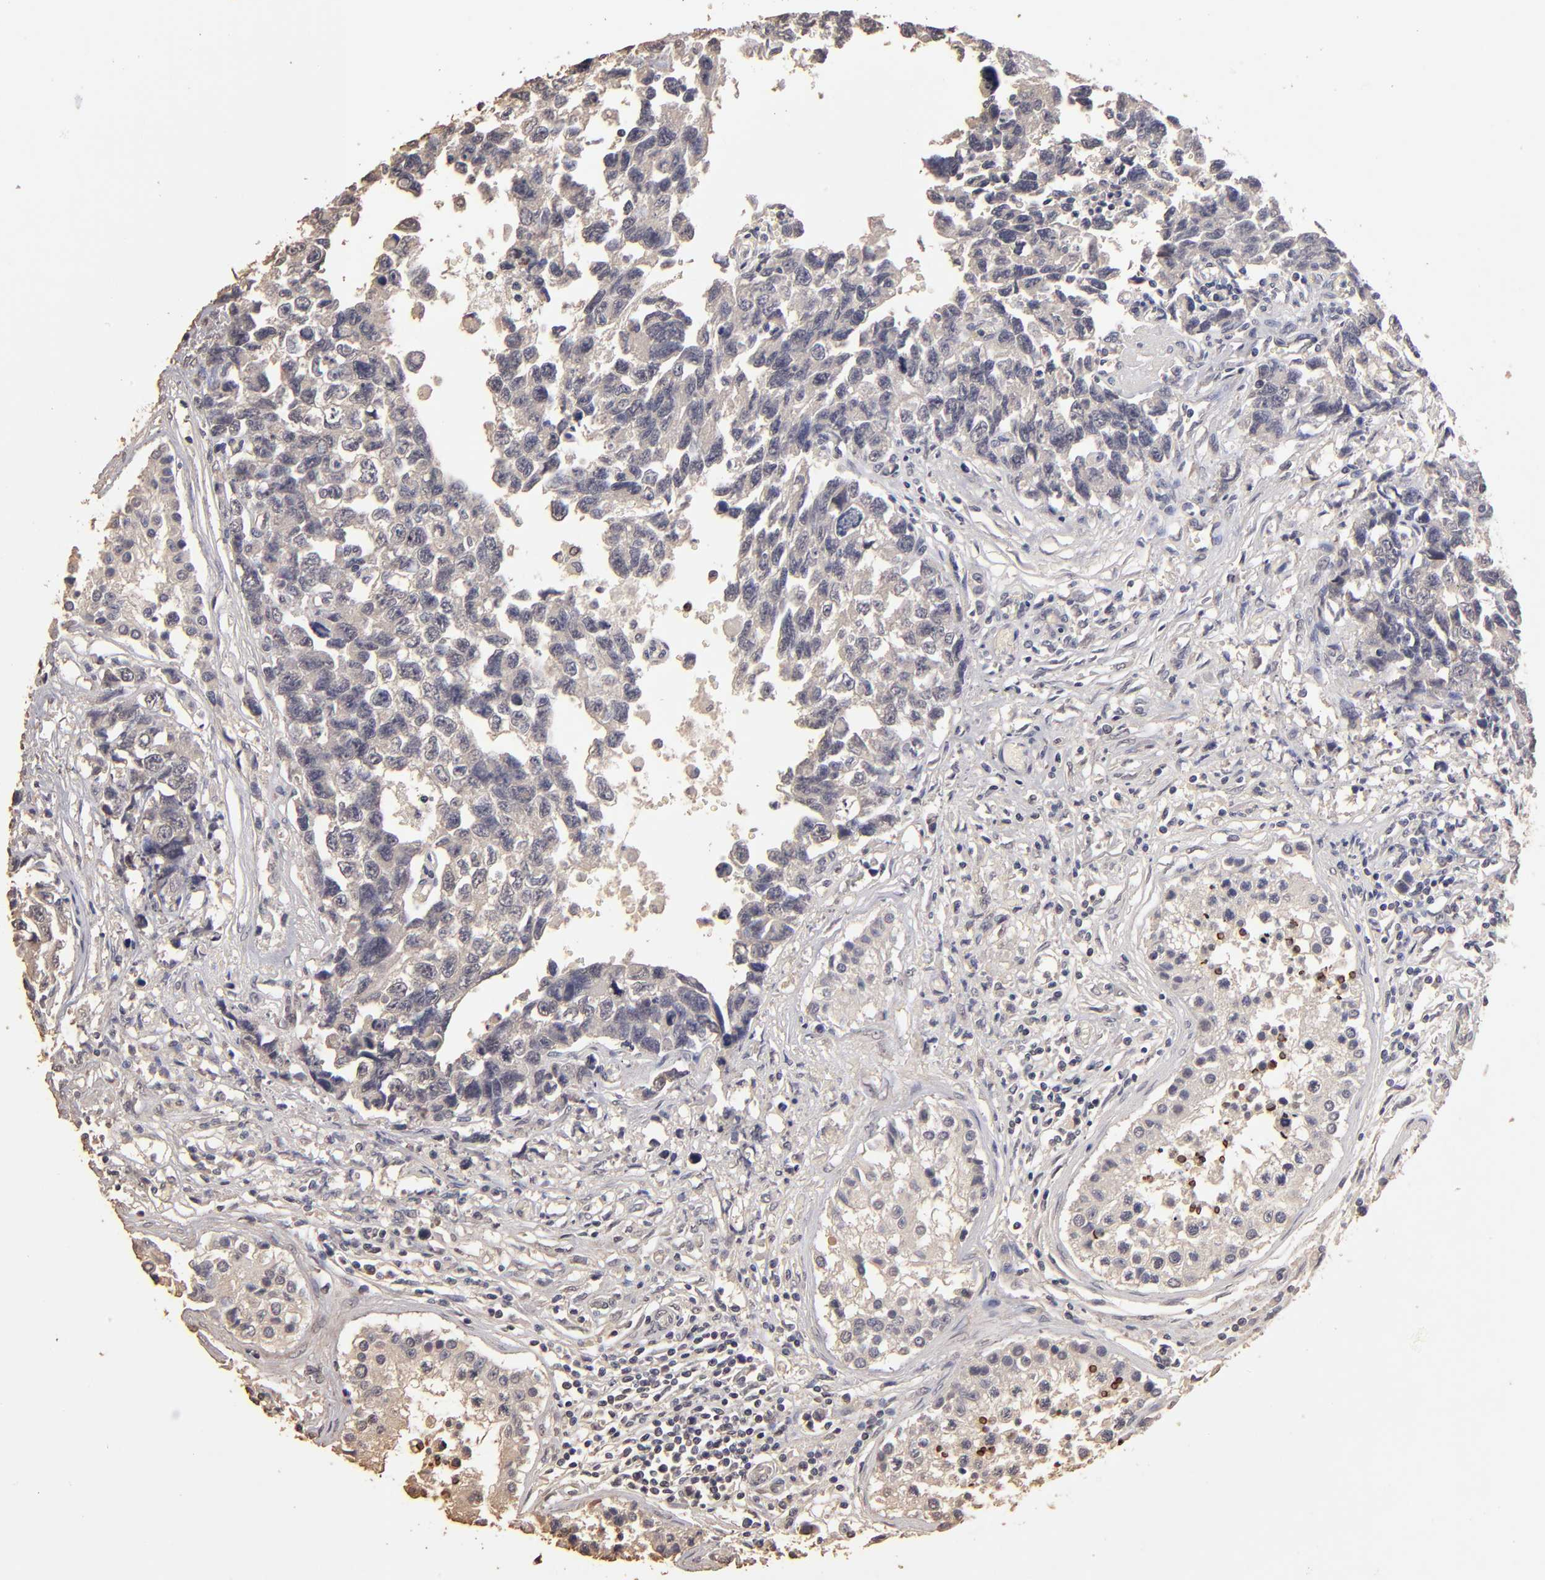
{"staining": {"intensity": "moderate", "quantity": "25%-75%", "location": "cytoplasmic/membranous"}, "tissue": "testis cancer", "cell_type": "Tumor cells", "image_type": "cancer", "snomed": [{"axis": "morphology", "description": "Carcinoma, Embryonal, NOS"}, {"axis": "topography", "description": "Testis"}], "caption": "Testis embryonal carcinoma stained with a brown dye exhibits moderate cytoplasmic/membranous positive positivity in approximately 25%-75% of tumor cells.", "gene": "OPHN1", "patient": {"sex": "male", "age": 31}}